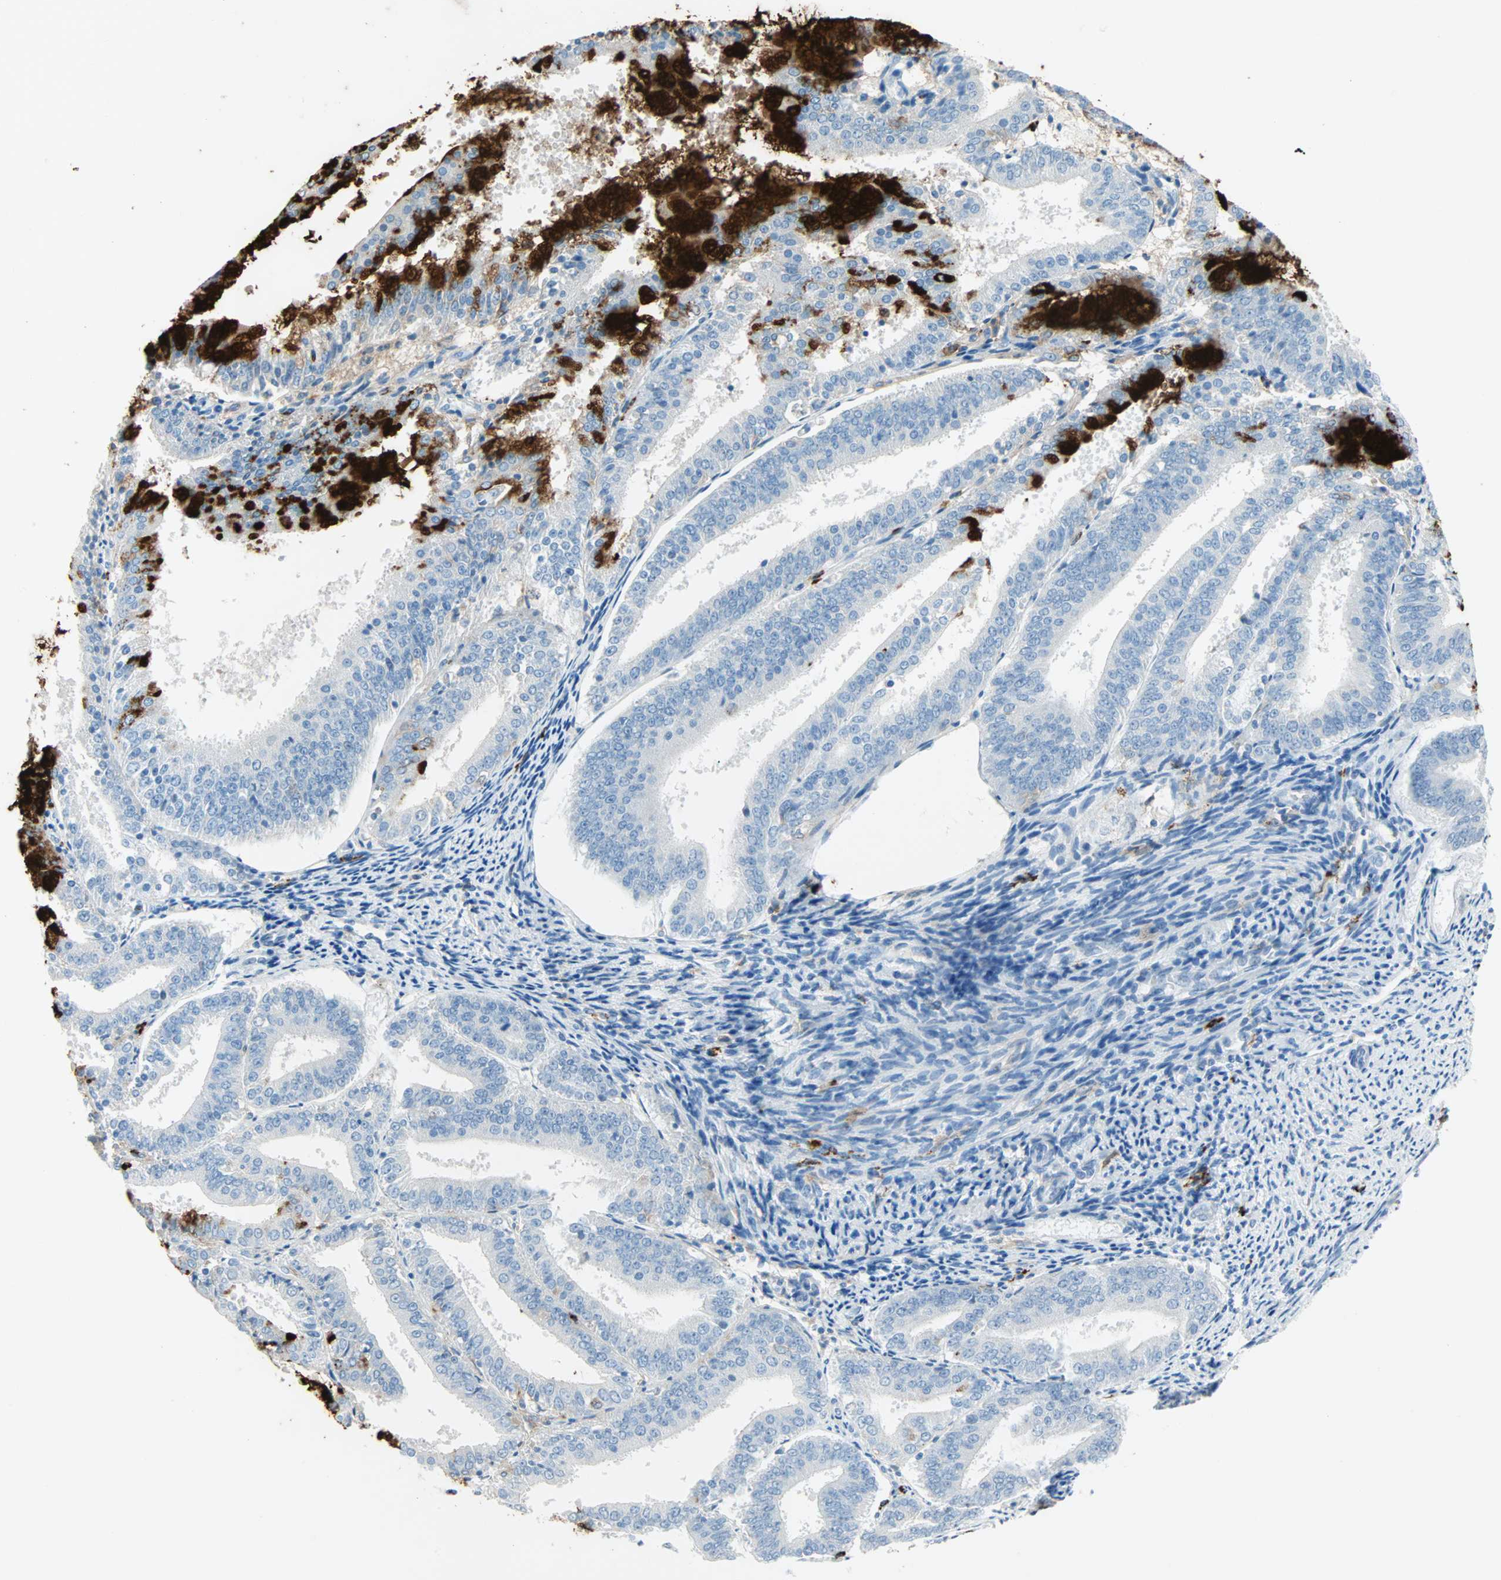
{"staining": {"intensity": "strong", "quantity": "25%-75%", "location": "cytoplasmic/membranous"}, "tissue": "endometrial cancer", "cell_type": "Tumor cells", "image_type": "cancer", "snomed": [{"axis": "morphology", "description": "Adenocarcinoma, NOS"}, {"axis": "topography", "description": "Endometrium"}], "caption": "High-power microscopy captured an immunohistochemistry (IHC) image of adenocarcinoma (endometrial), revealing strong cytoplasmic/membranous expression in approximately 25%-75% of tumor cells.", "gene": "CLEC4A", "patient": {"sex": "female", "age": 63}}